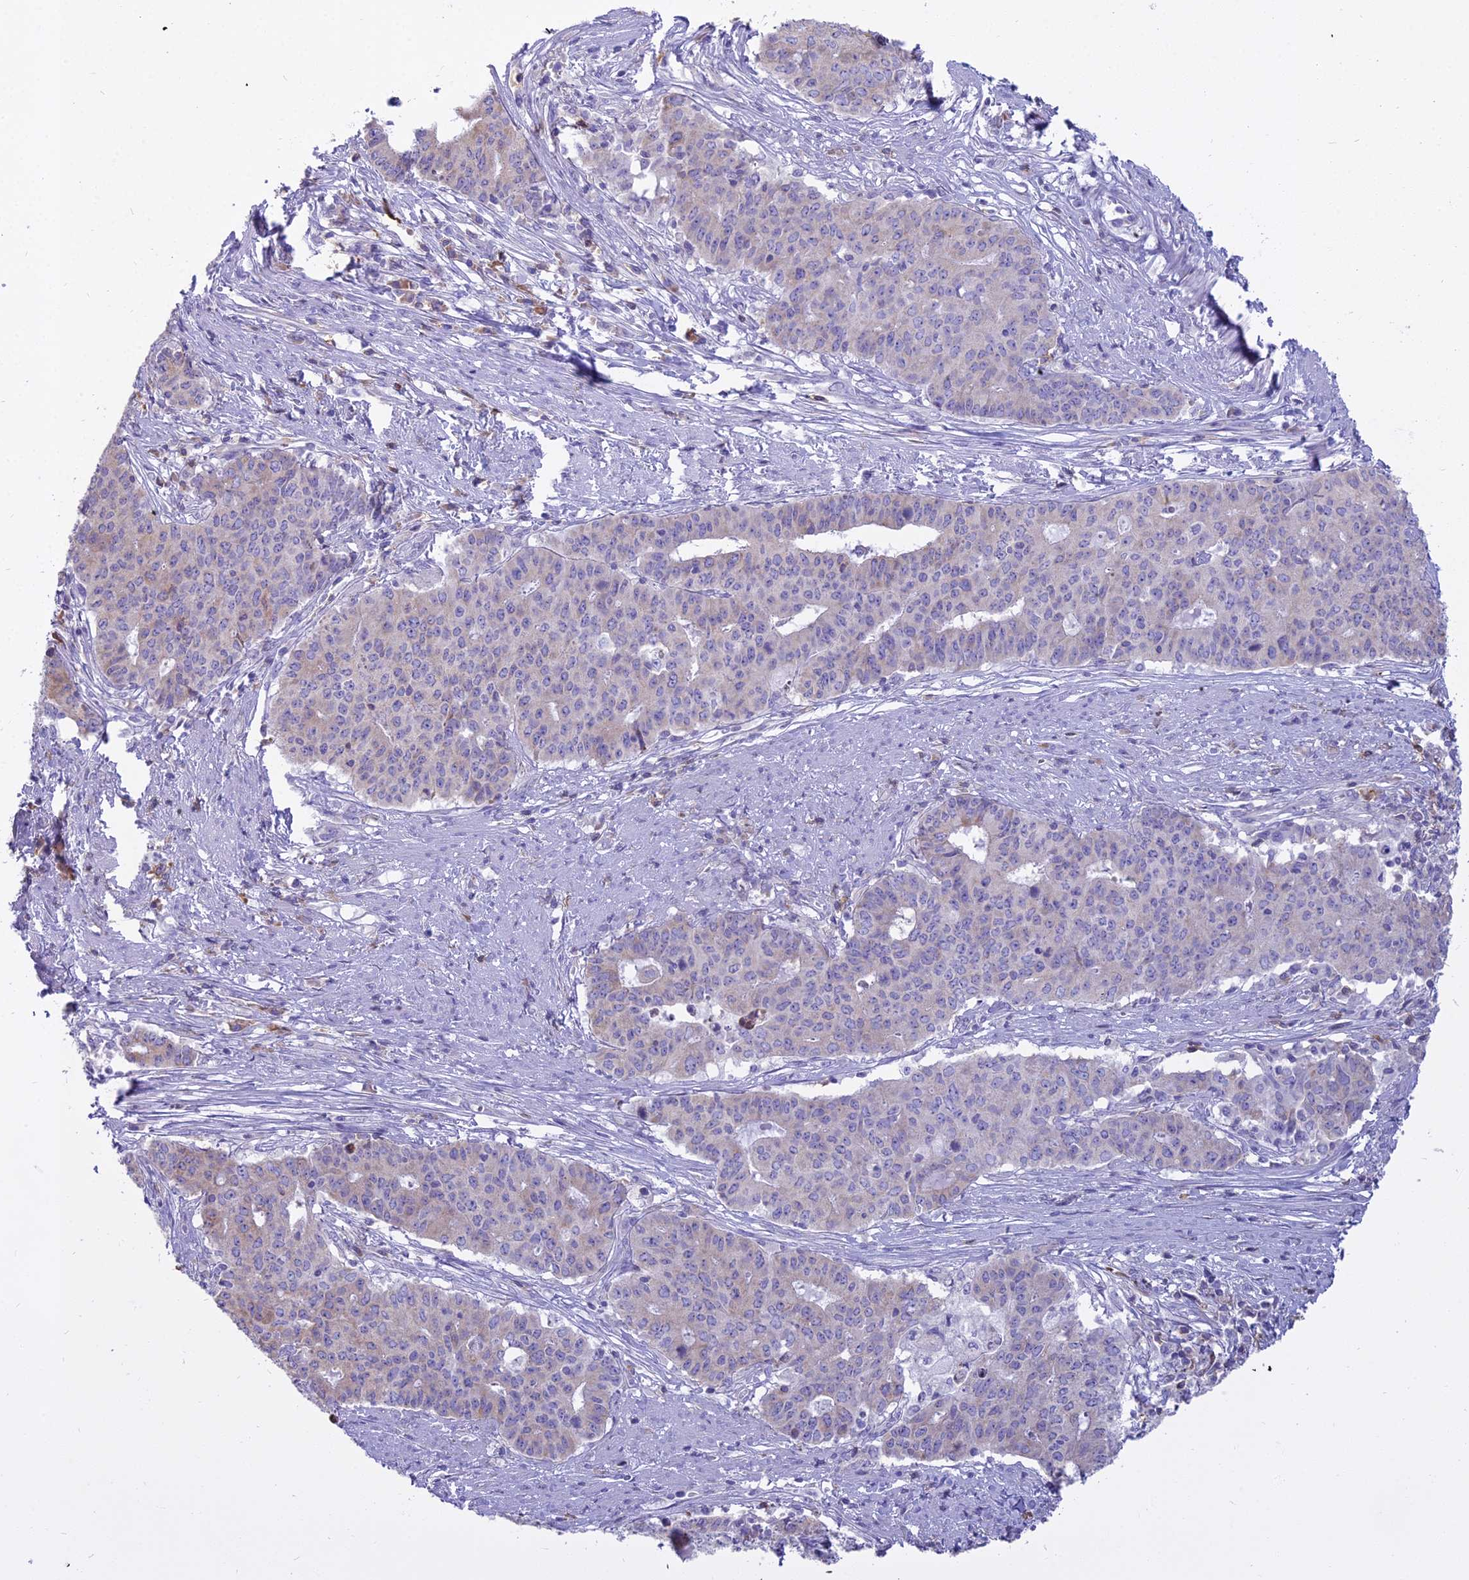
{"staining": {"intensity": "negative", "quantity": "none", "location": "none"}, "tissue": "endometrial cancer", "cell_type": "Tumor cells", "image_type": "cancer", "snomed": [{"axis": "morphology", "description": "Adenocarcinoma, NOS"}, {"axis": "topography", "description": "Endometrium"}], "caption": "Immunohistochemistry histopathology image of endometrial cancer (adenocarcinoma) stained for a protein (brown), which reveals no staining in tumor cells. Nuclei are stained in blue.", "gene": "CD5", "patient": {"sex": "female", "age": 59}}